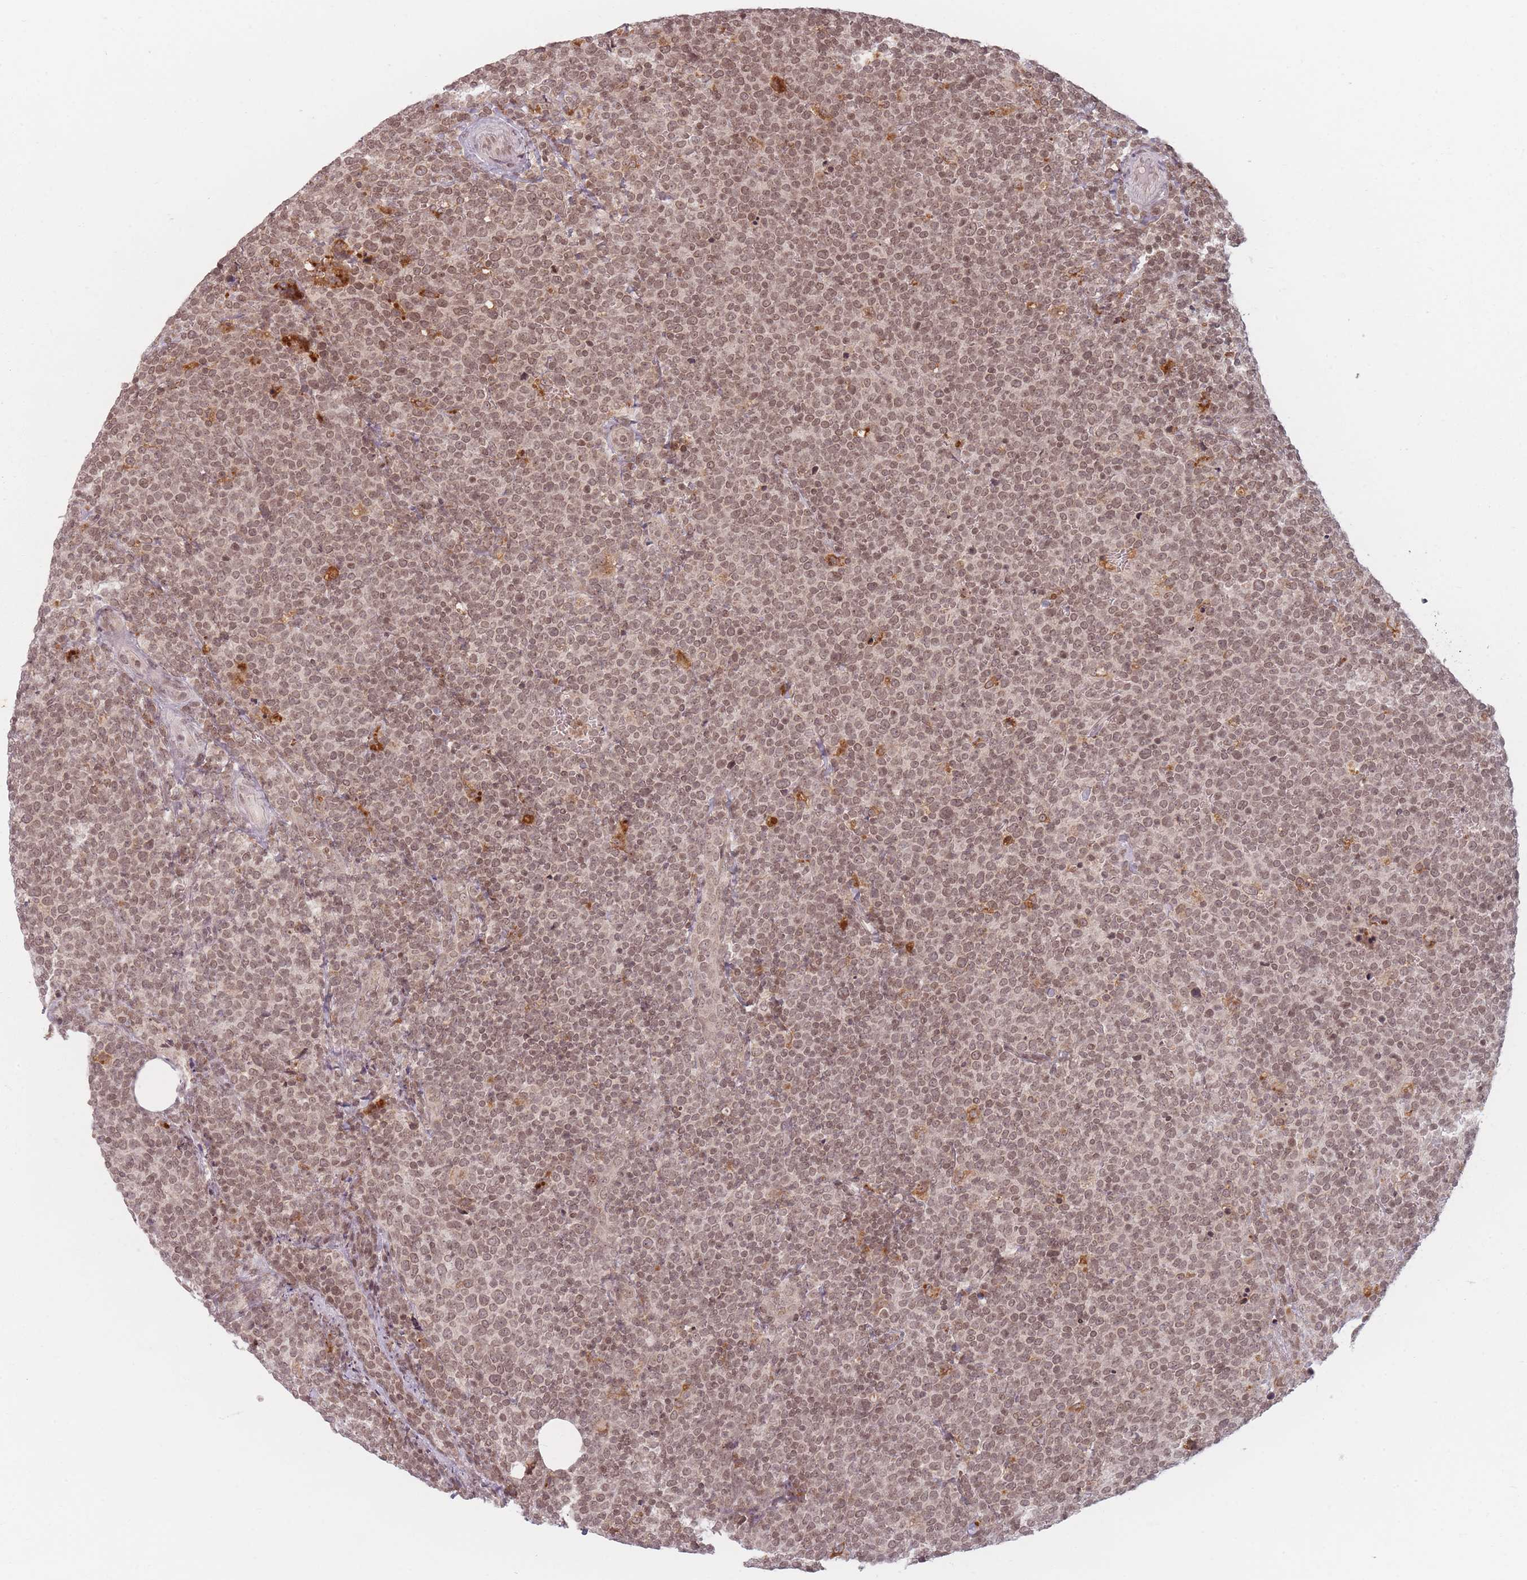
{"staining": {"intensity": "moderate", "quantity": ">75%", "location": "nuclear"}, "tissue": "lymphoma", "cell_type": "Tumor cells", "image_type": "cancer", "snomed": [{"axis": "morphology", "description": "Malignant lymphoma, non-Hodgkin's type, High grade"}, {"axis": "topography", "description": "Lymph node"}], "caption": "Malignant lymphoma, non-Hodgkin's type (high-grade) stained with DAB immunohistochemistry shows medium levels of moderate nuclear expression in about >75% of tumor cells.", "gene": "SPATA45", "patient": {"sex": "male", "age": 61}}